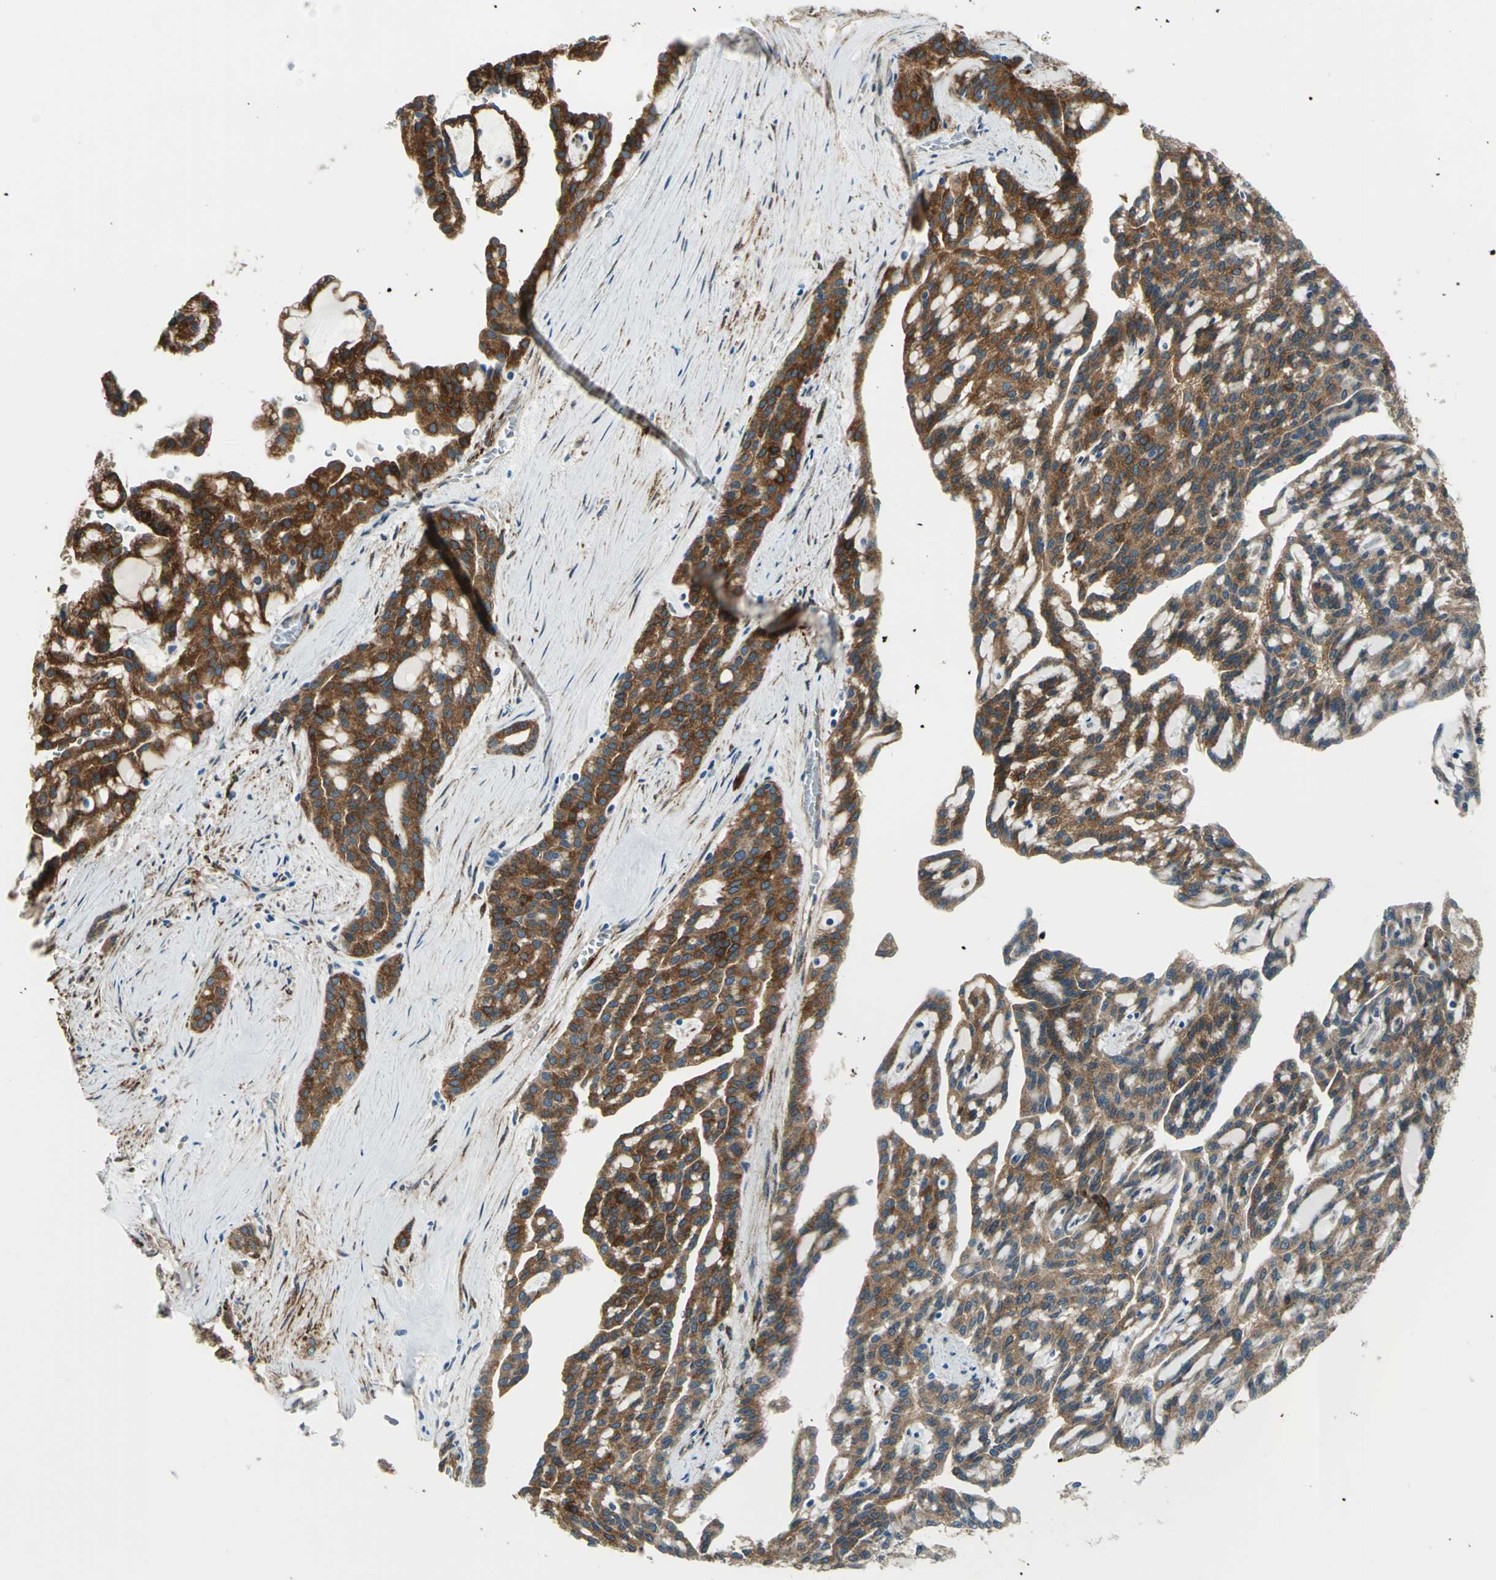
{"staining": {"intensity": "strong", "quantity": ">75%", "location": "cytoplasmic/membranous"}, "tissue": "renal cancer", "cell_type": "Tumor cells", "image_type": "cancer", "snomed": [{"axis": "morphology", "description": "Adenocarcinoma, NOS"}, {"axis": "topography", "description": "Kidney"}], "caption": "Renal cancer stained for a protein reveals strong cytoplasmic/membranous positivity in tumor cells.", "gene": "HSPB1", "patient": {"sex": "male", "age": 63}}